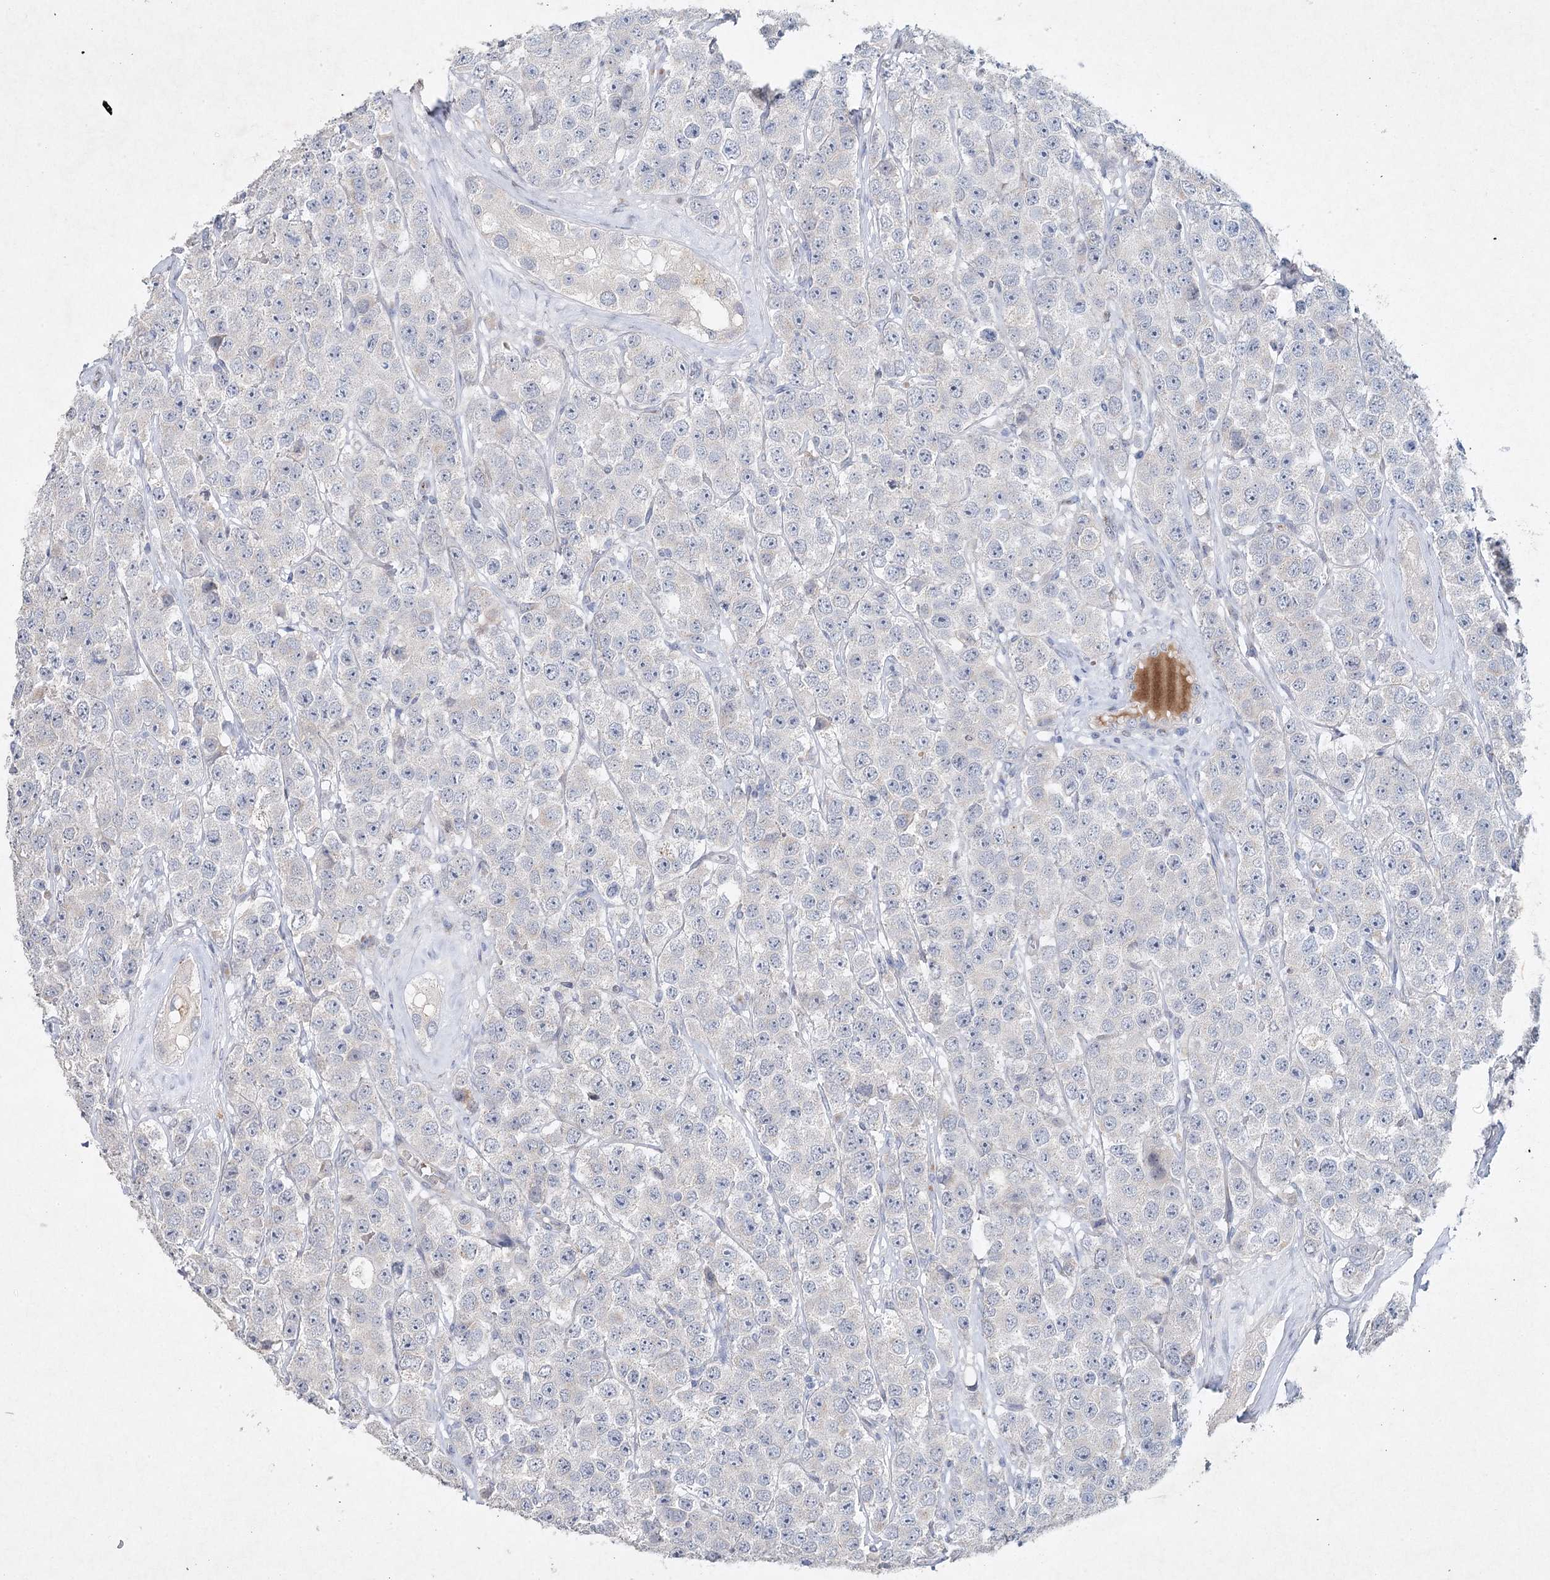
{"staining": {"intensity": "negative", "quantity": "none", "location": "none"}, "tissue": "testis cancer", "cell_type": "Tumor cells", "image_type": "cancer", "snomed": [{"axis": "morphology", "description": "Seminoma, NOS"}, {"axis": "topography", "description": "Testis"}], "caption": "Seminoma (testis) was stained to show a protein in brown. There is no significant expression in tumor cells. The staining was performed using DAB (3,3'-diaminobenzidine) to visualize the protein expression in brown, while the nuclei were stained in blue with hematoxylin (Magnification: 20x).", "gene": "RFX6", "patient": {"sex": "male", "age": 28}}